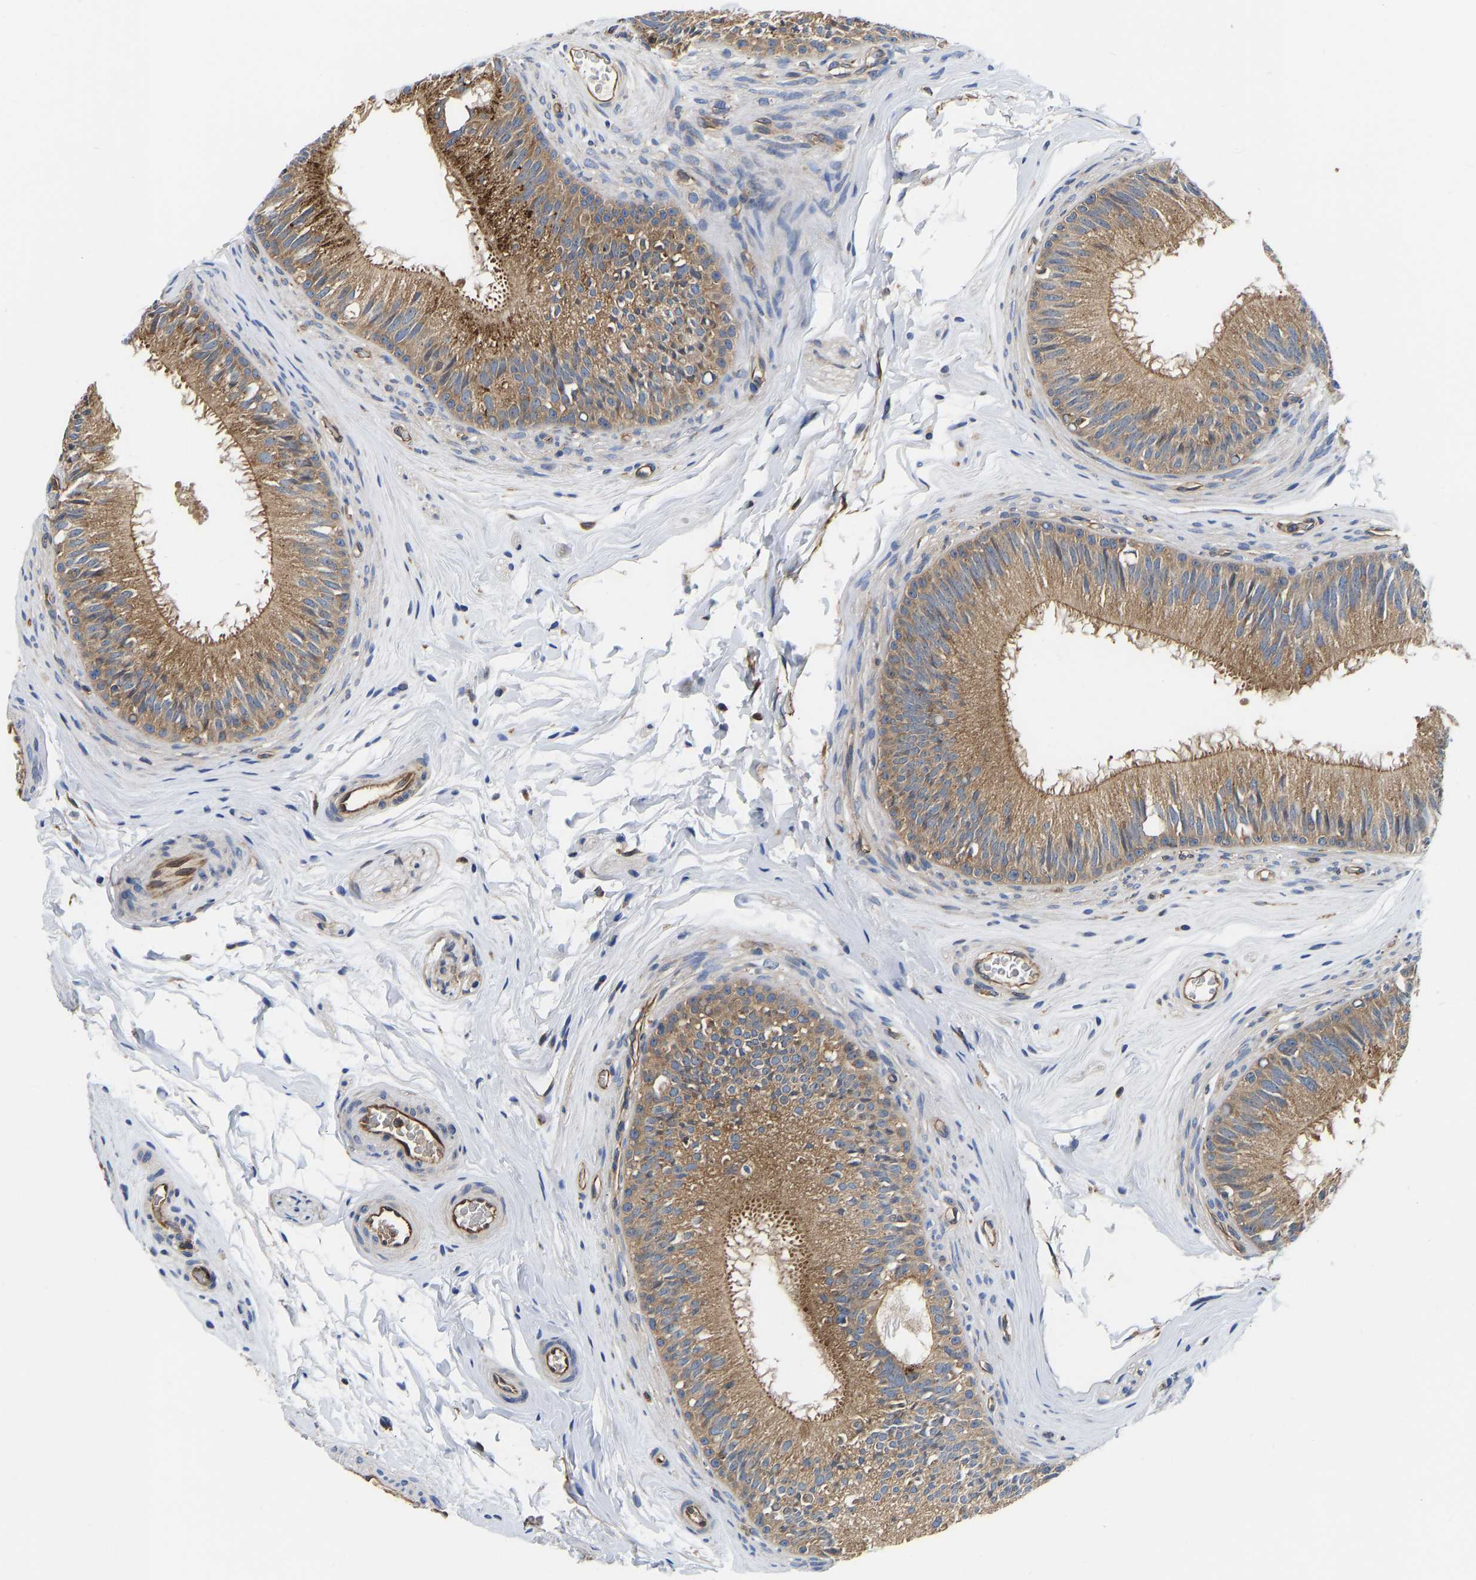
{"staining": {"intensity": "moderate", "quantity": ">75%", "location": "cytoplasmic/membranous"}, "tissue": "epididymis", "cell_type": "Glandular cells", "image_type": "normal", "snomed": [{"axis": "morphology", "description": "Normal tissue, NOS"}, {"axis": "topography", "description": "Testis"}, {"axis": "topography", "description": "Epididymis"}], "caption": "A medium amount of moderate cytoplasmic/membranous staining is appreciated in about >75% of glandular cells in unremarkable epididymis.", "gene": "FLNB", "patient": {"sex": "male", "age": 36}}